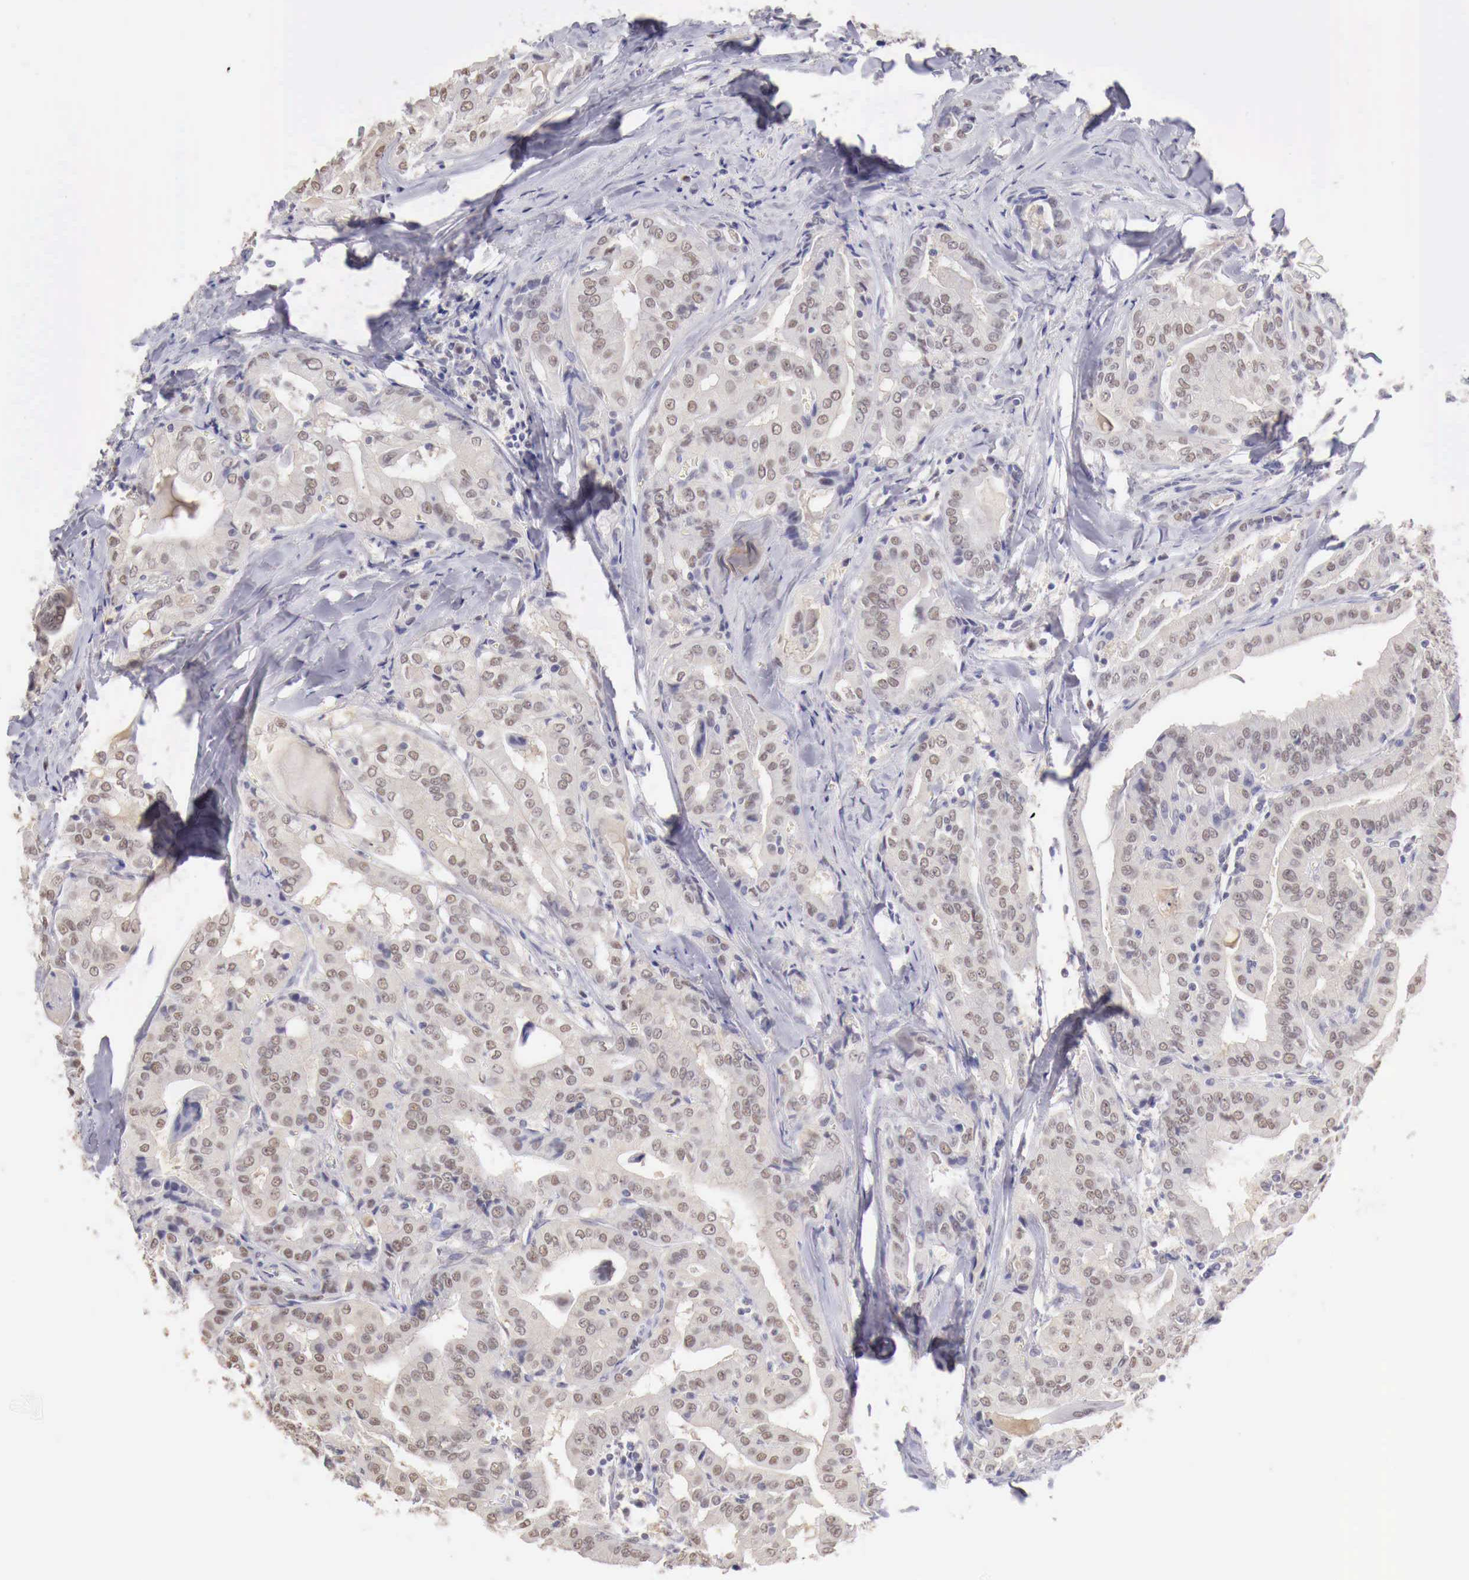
{"staining": {"intensity": "weak", "quantity": "<25%", "location": "nuclear"}, "tissue": "thyroid cancer", "cell_type": "Tumor cells", "image_type": "cancer", "snomed": [{"axis": "morphology", "description": "Papillary adenocarcinoma, NOS"}, {"axis": "topography", "description": "Thyroid gland"}], "caption": "Protein analysis of papillary adenocarcinoma (thyroid) displays no significant expression in tumor cells.", "gene": "UBA1", "patient": {"sex": "female", "age": 71}}